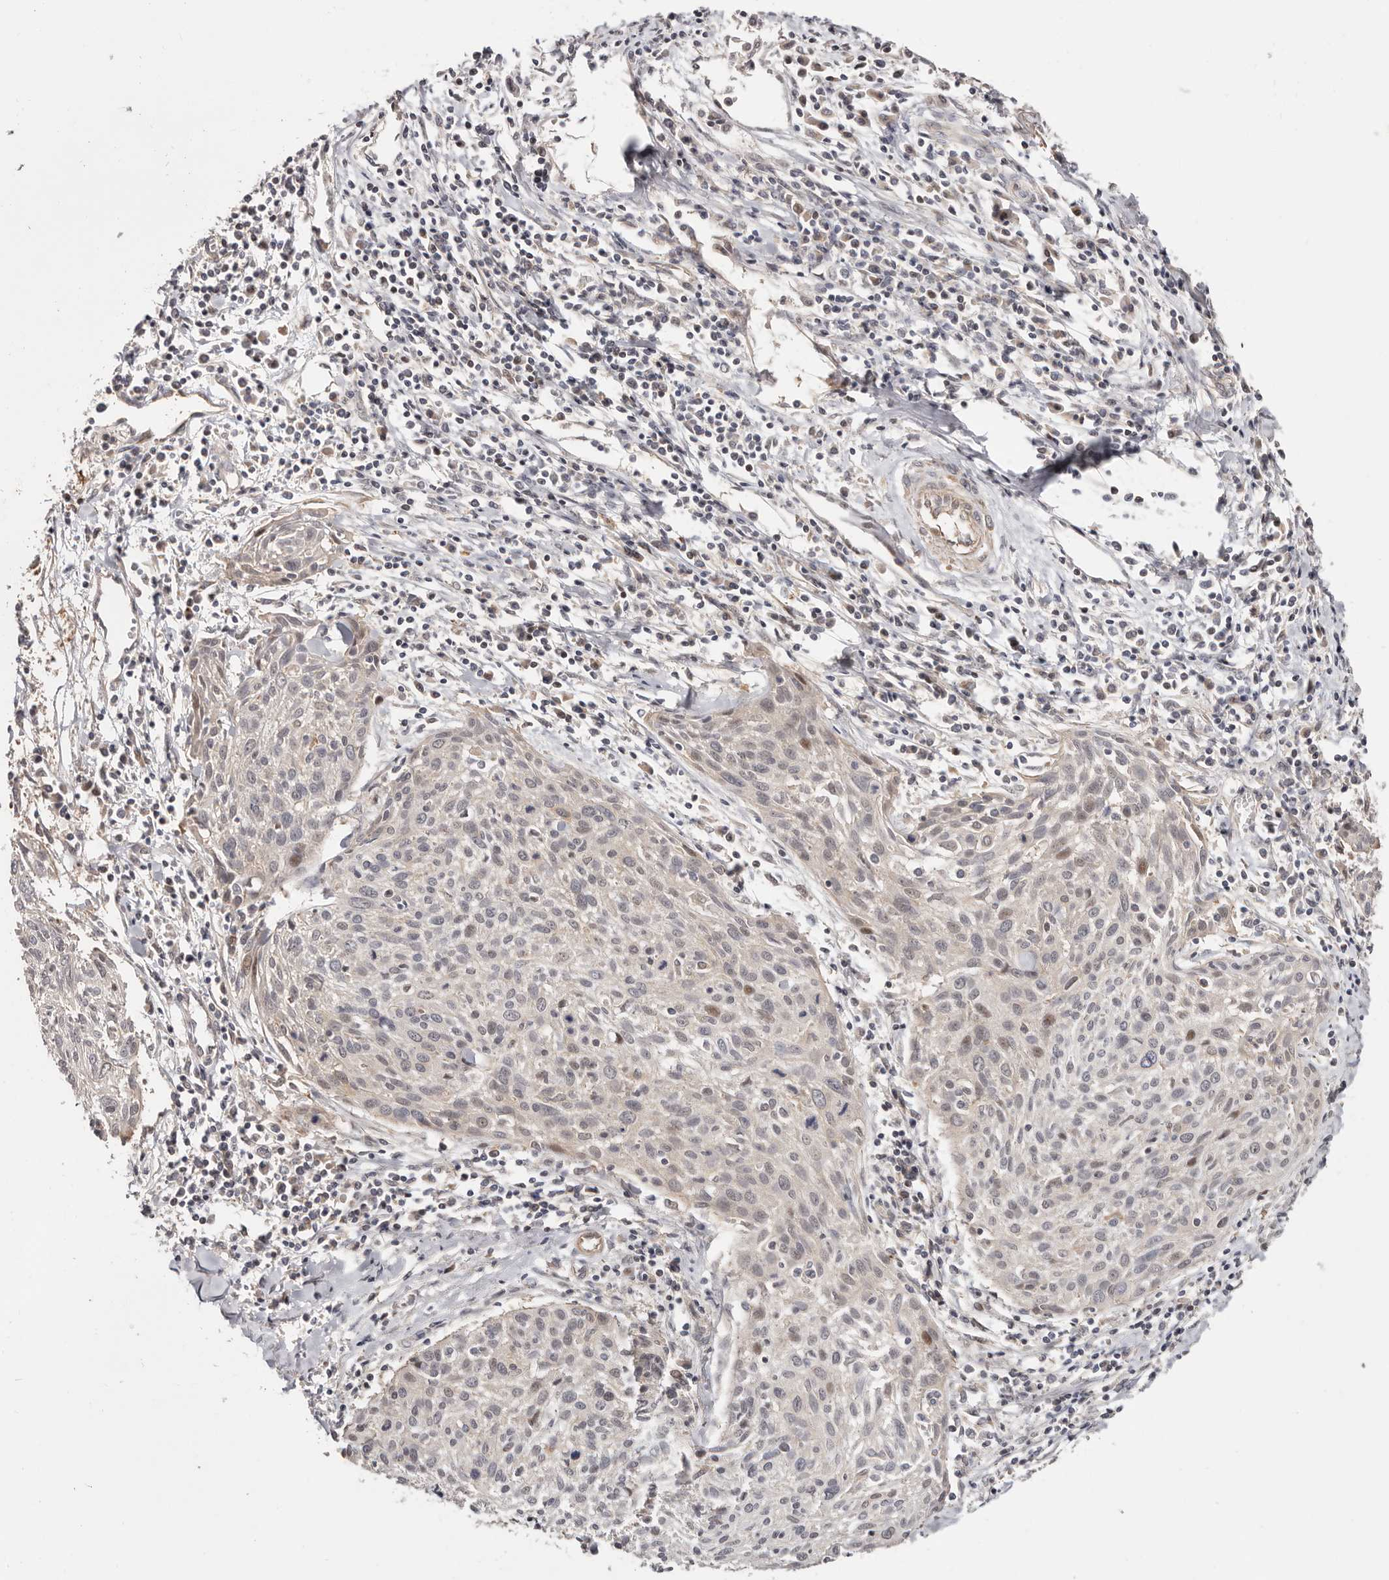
{"staining": {"intensity": "moderate", "quantity": "<25%", "location": "nuclear"}, "tissue": "cervical cancer", "cell_type": "Tumor cells", "image_type": "cancer", "snomed": [{"axis": "morphology", "description": "Squamous cell carcinoma, NOS"}, {"axis": "topography", "description": "Cervix"}], "caption": "Tumor cells display low levels of moderate nuclear expression in about <25% of cells in human cervical cancer.", "gene": "USP33", "patient": {"sex": "female", "age": 51}}